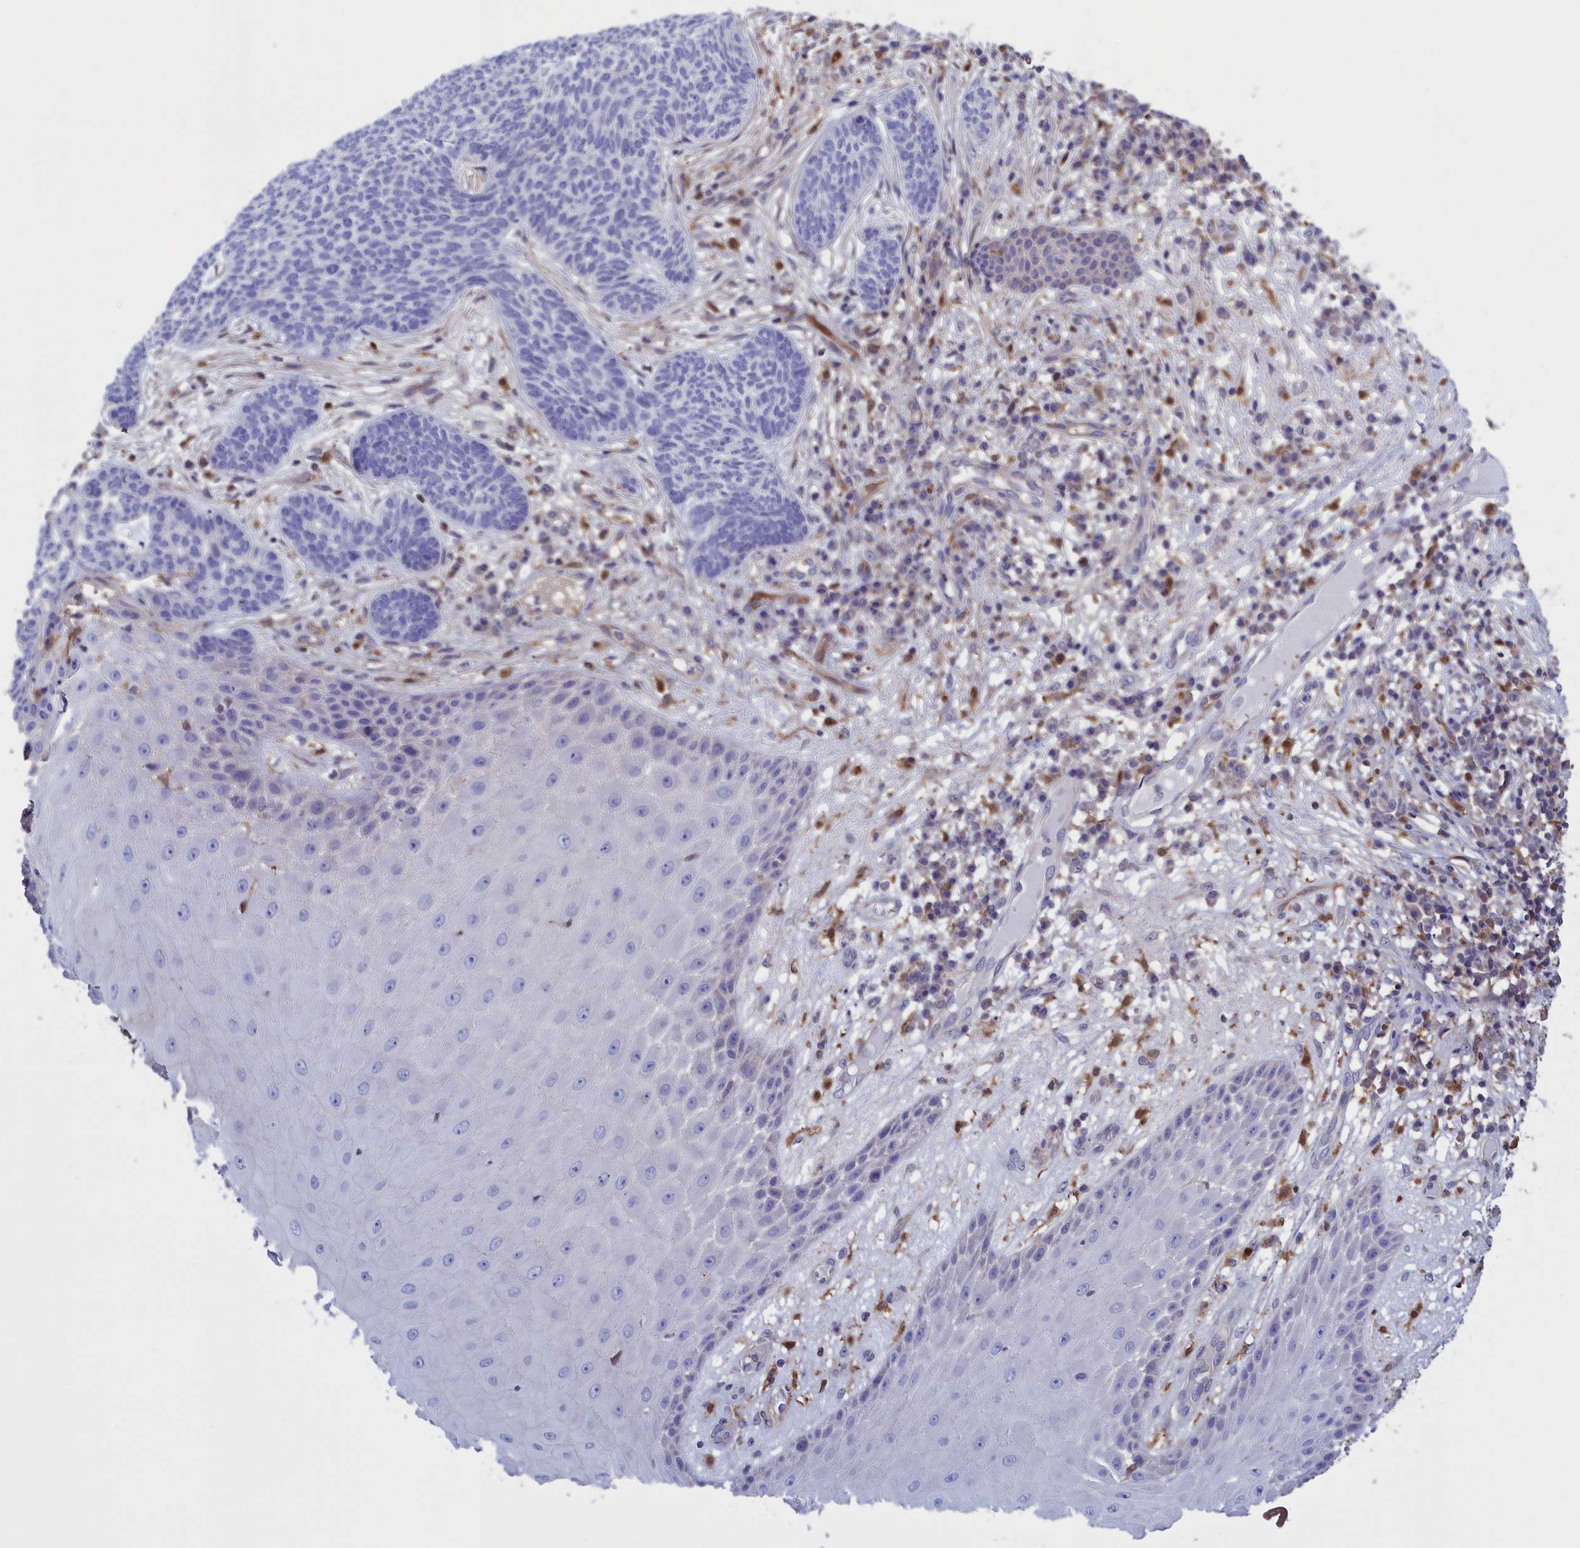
{"staining": {"intensity": "negative", "quantity": "none", "location": "none"}, "tissue": "skin cancer", "cell_type": "Tumor cells", "image_type": "cancer", "snomed": [{"axis": "morphology", "description": "Normal tissue, NOS"}, {"axis": "morphology", "description": "Basal cell carcinoma"}, {"axis": "topography", "description": "Skin"}], "caption": "Tumor cells show no significant protein expression in skin basal cell carcinoma. The staining was performed using DAB to visualize the protein expression in brown, while the nuclei were stained in blue with hematoxylin (Magnification: 20x).", "gene": "ARHGAP18", "patient": {"sex": "male", "age": 64}}